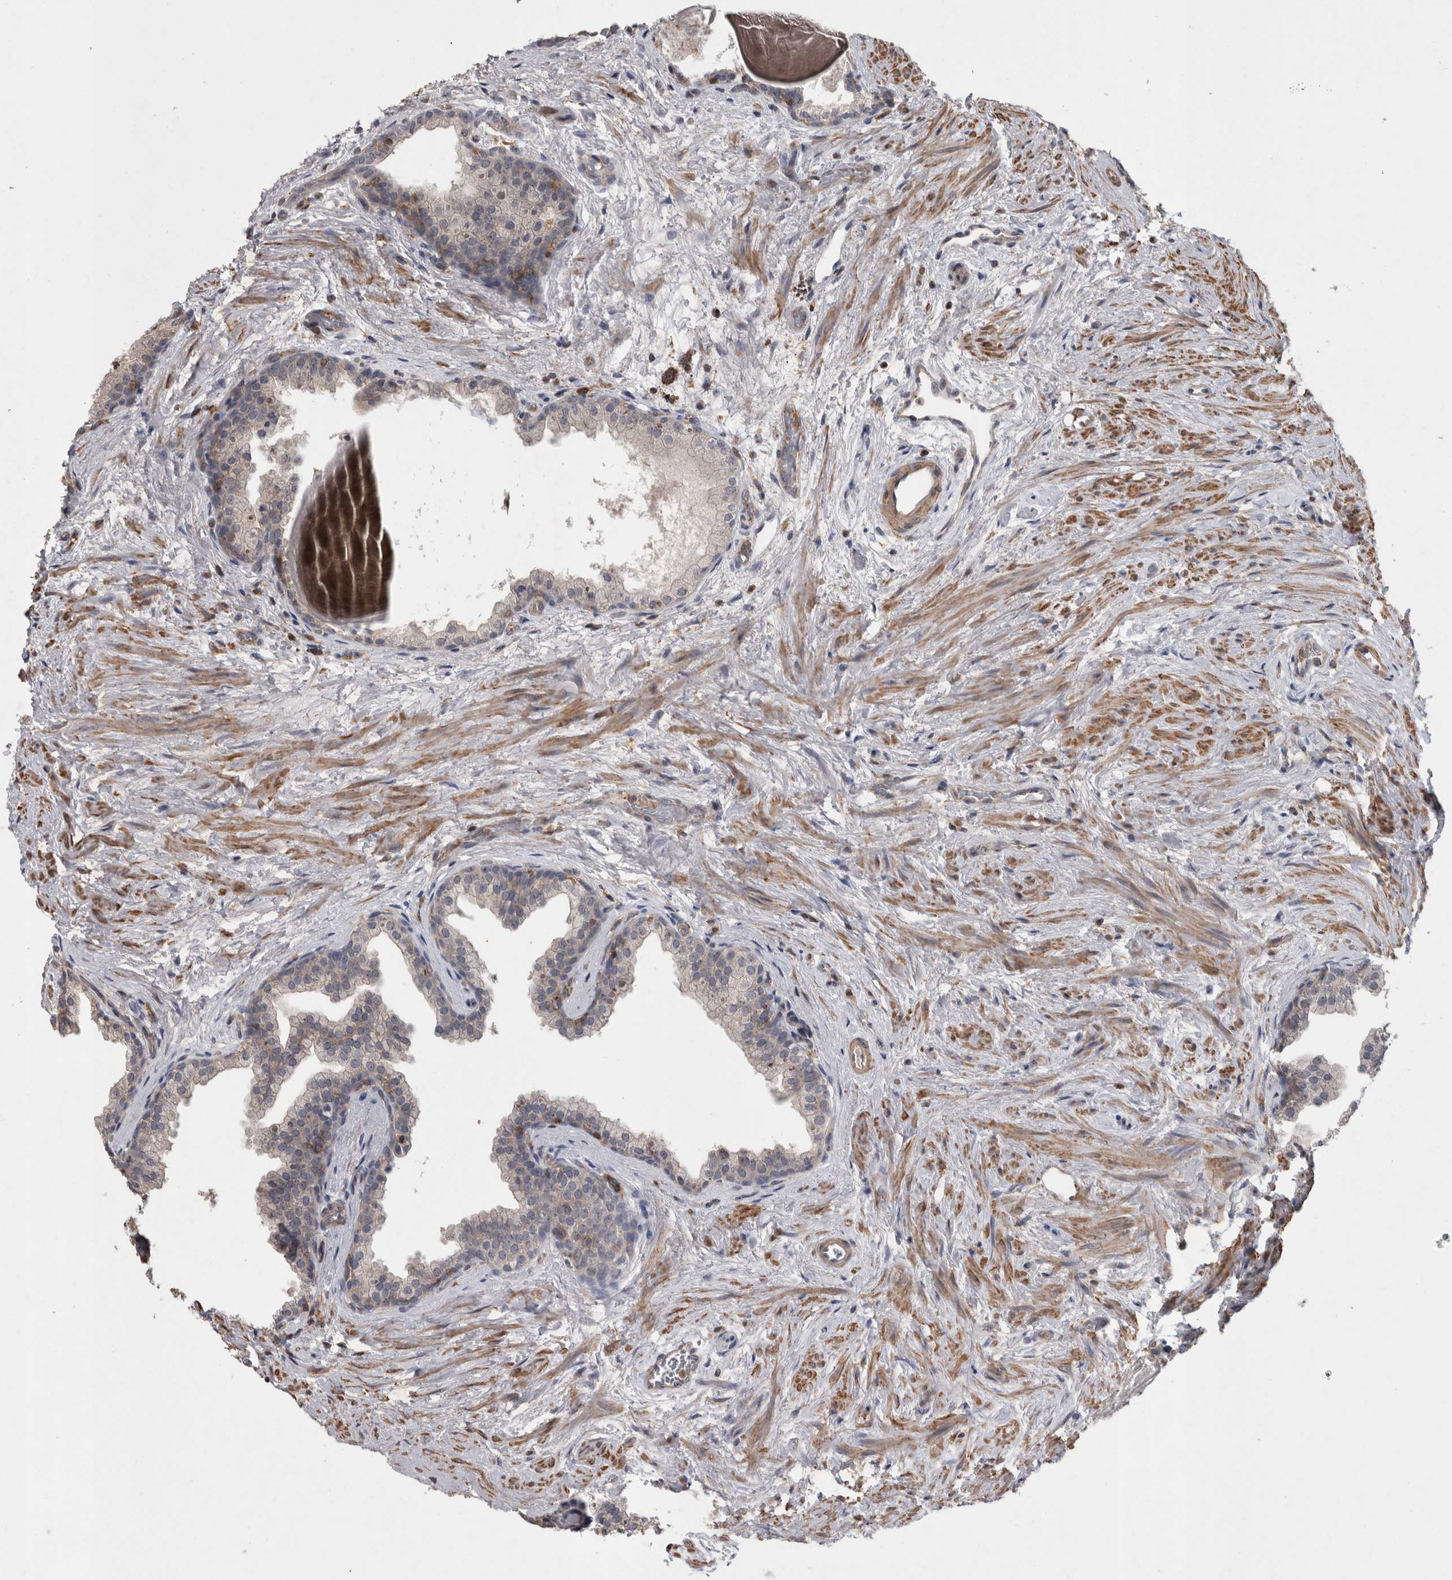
{"staining": {"intensity": "negative", "quantity": "none", "location": "none"}, "tissue": "prostate", "cell_type": "Glandular cells", "image_type": "normal", "snomed": [{"axis": "morphology", "description": "Normal tissue, NOS"}, {"axis": "topography", "description": "Prostate"}], "caption": "High magnification brightfield microscopy of benign prostate stained with DAB (3,3'-diaminobenzidine) (brown) and counterstained with hematoxylin (blue): glandular cells show no significant expression. (DAB IHC visualized using brightfield microscopy, high magnification).", "gene": "SPATA48", "patient": {"sex": "male", "age": 48}}